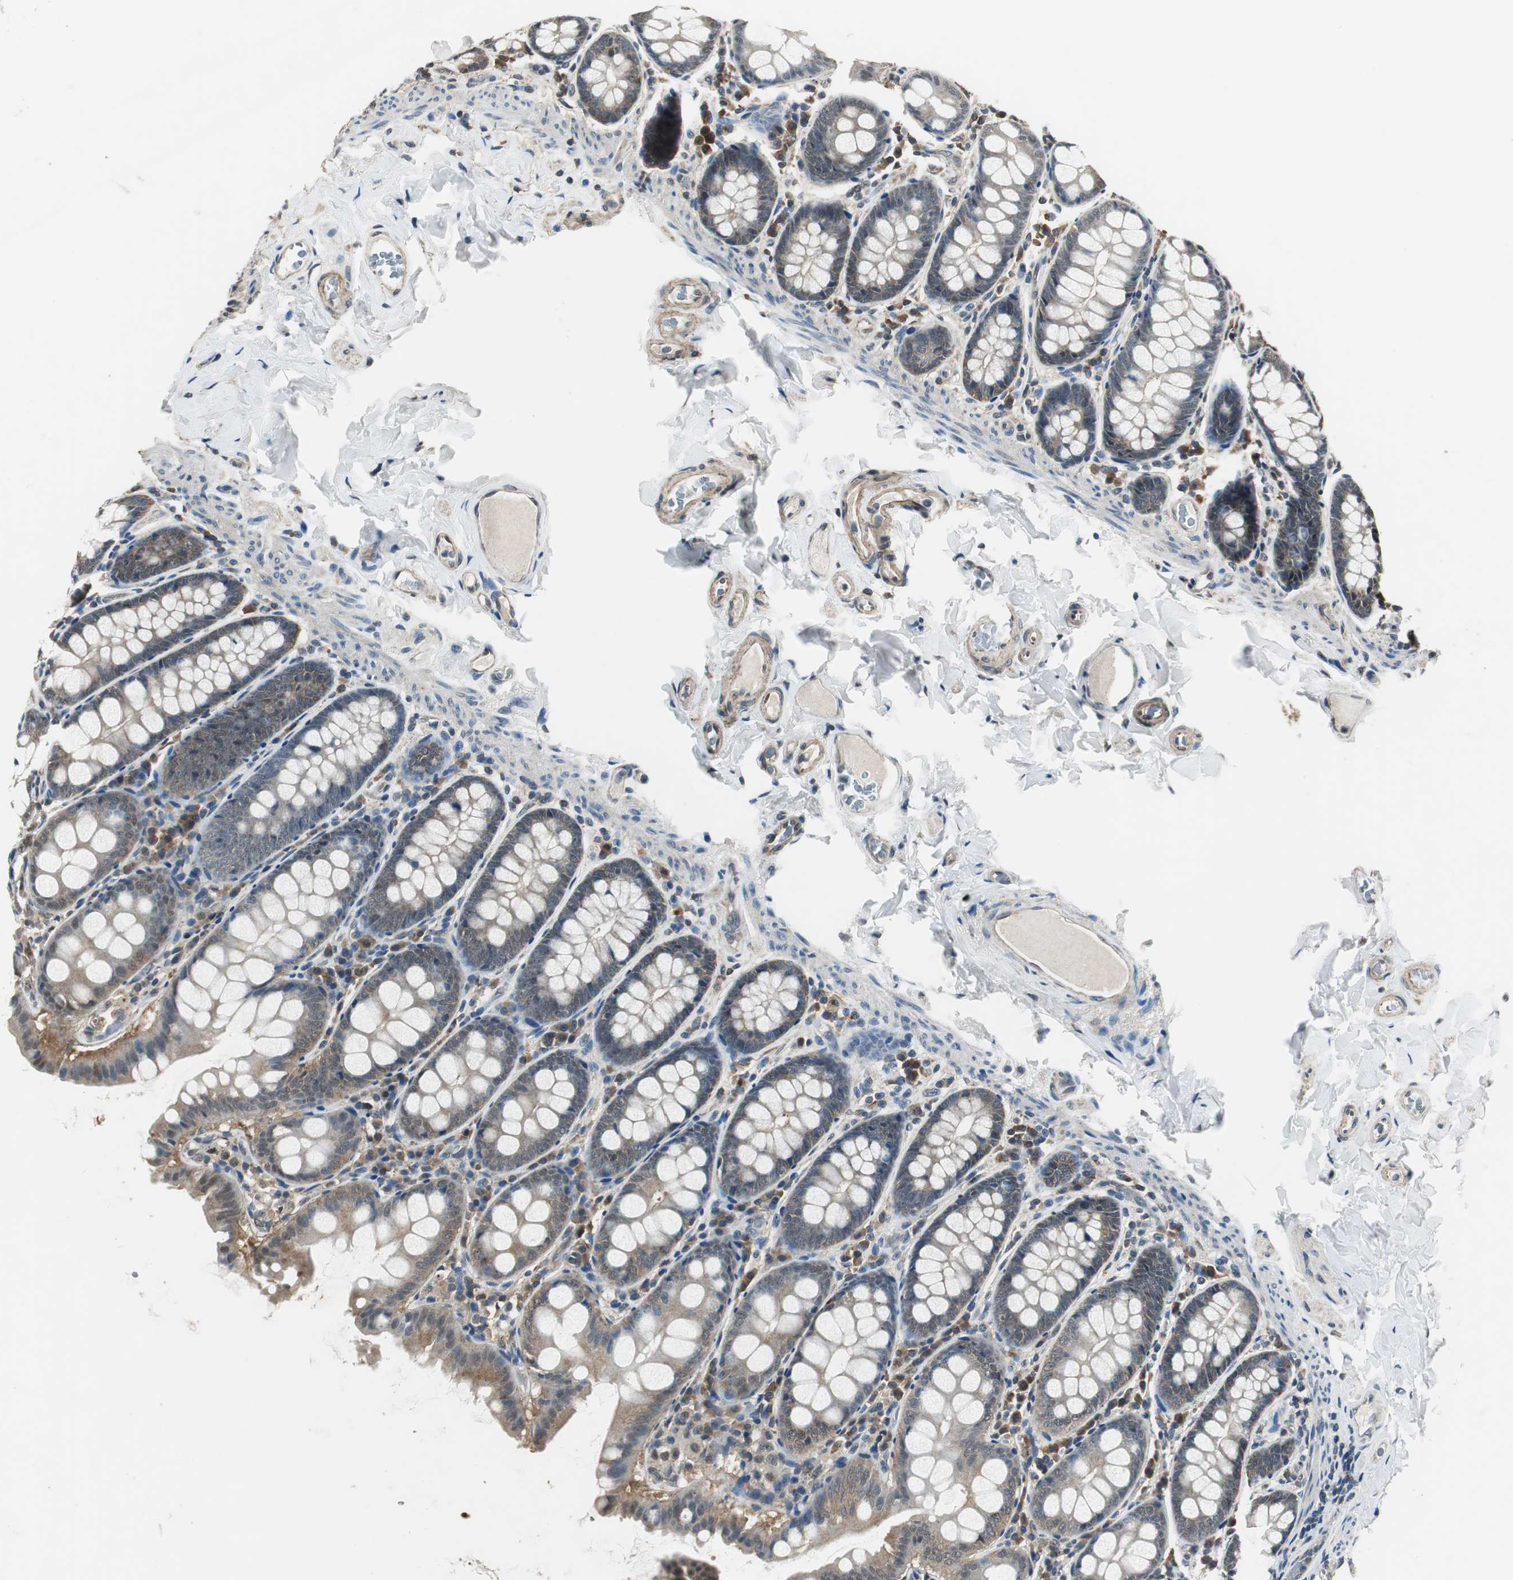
{"staining": {"intensity": "moderate", "quantity": "25%-75%", "location": "cytoplasmic/membranous"}, "tissue": "colon", "cell_type": "Endothelial cells", "image_type": "normal", "snomed": [{"axis": "morphology", "description": "Normal tissue, NOS"}, {"axis": "topography", "description": "Colon"}], "caption": "IHC of benign colon reveals medium levels of moderate cytoplasmic/membranous positivity in about 25%-75% of endothelial cells.", "gene": "PSMB4", "patient": {"sex": "female", "age": 61}}